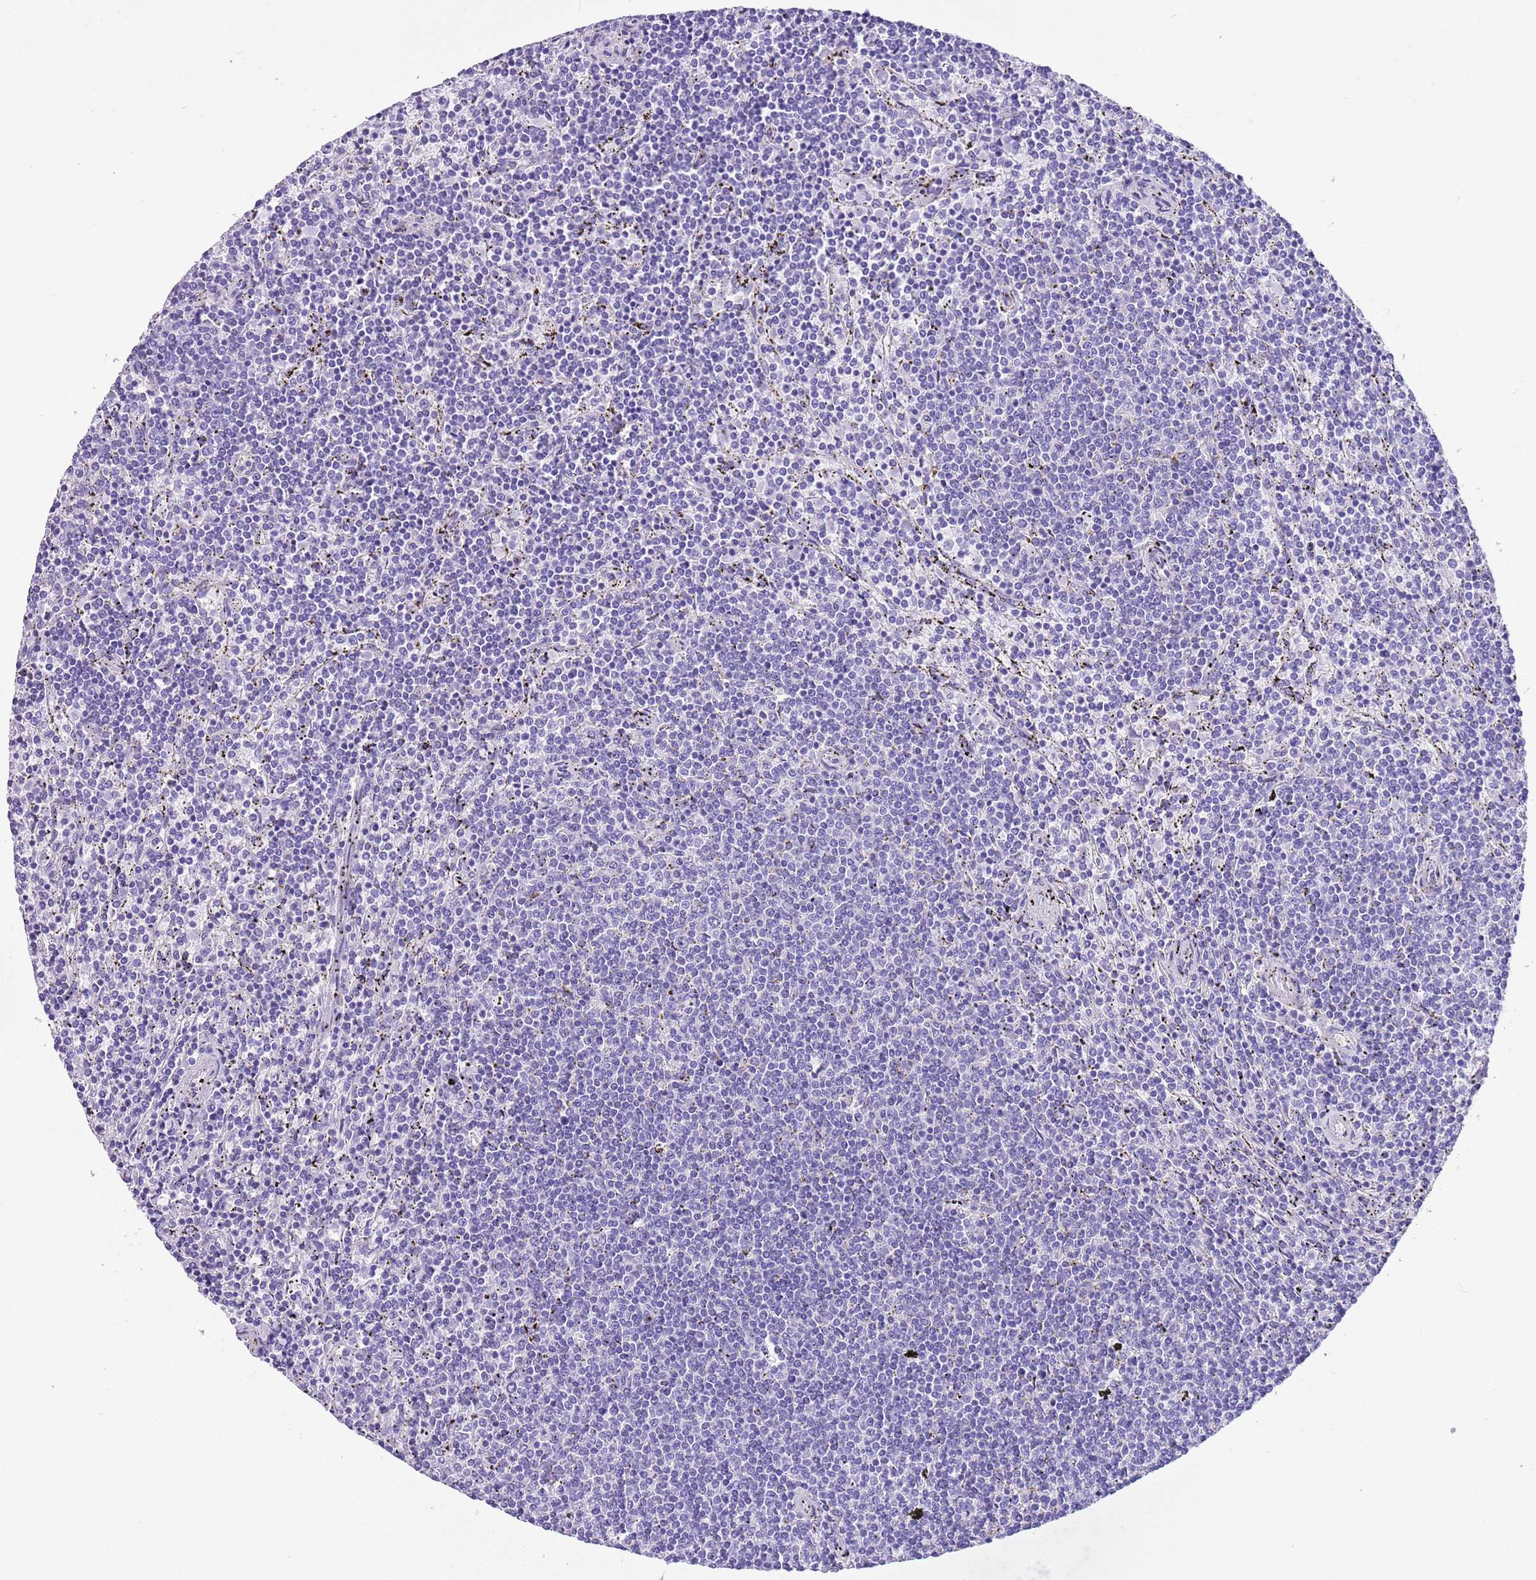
{"staining": {"intensity": "negative", "quantity": "none", "location": "none"}, "tissue": "lymphoma", "cell_type": "Tumor cells", "image_type": "cancer", "snomed": [{"axis": "morphology", "description": "Malignant lymphoma, non-Hodgkin's type, Low grade"}, {"axis": "topography", "description": "Spleen"}], "caption": "This photomicrograph is of low-grade malignant lymphoma, non-Hodgkin's type stained with IHC to label a protein in brown with the nuclei are counter-stained blue. There is no positivity in tumor cells.", "gene": "TBC1D10B", "patient": {"sex": "female", "age": 50}}